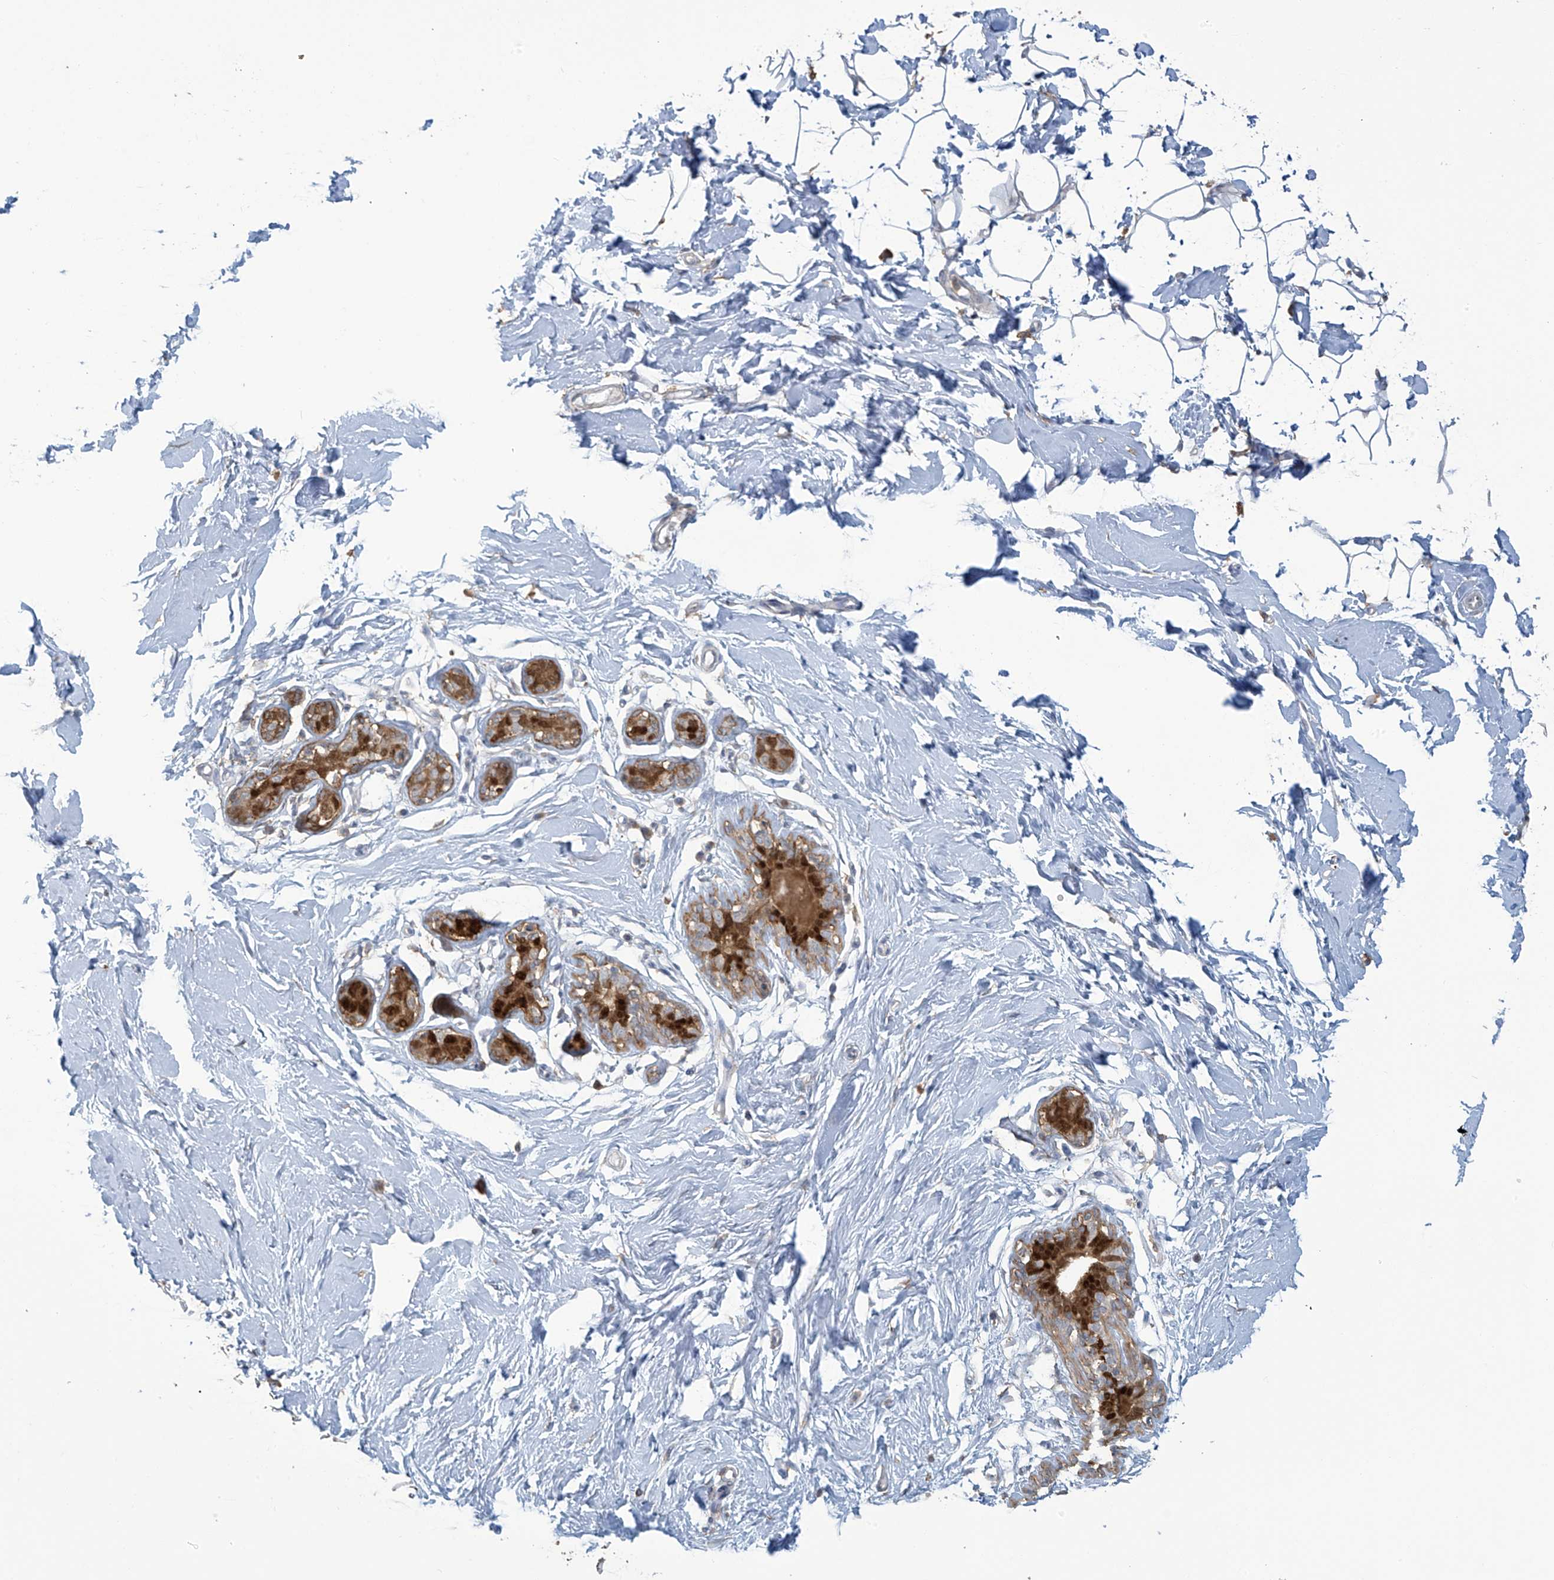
{"staining": {"intensity": "weak", "quantity": "25%-75%", "location": "cytoplasmic/membranous"}, "tissue": "adipose tissue", "cell_type": "Adipocytes", "image_type": "normal", "snomed": [{"axis": "morphology", "description": "Normal tissue, NOS"}, {"axis": "topography", "description": "Breast"}], "caption": "Protein expression analysis of normal adipose tissue displays weak cytoplasmic/membranous expression in about 25%-75% of adipocytes. (DAB = brown stain, brightfield microscopy at high magnification).", "gene": "TAGAP", "patient": {"sex": "female", "age": 23}}